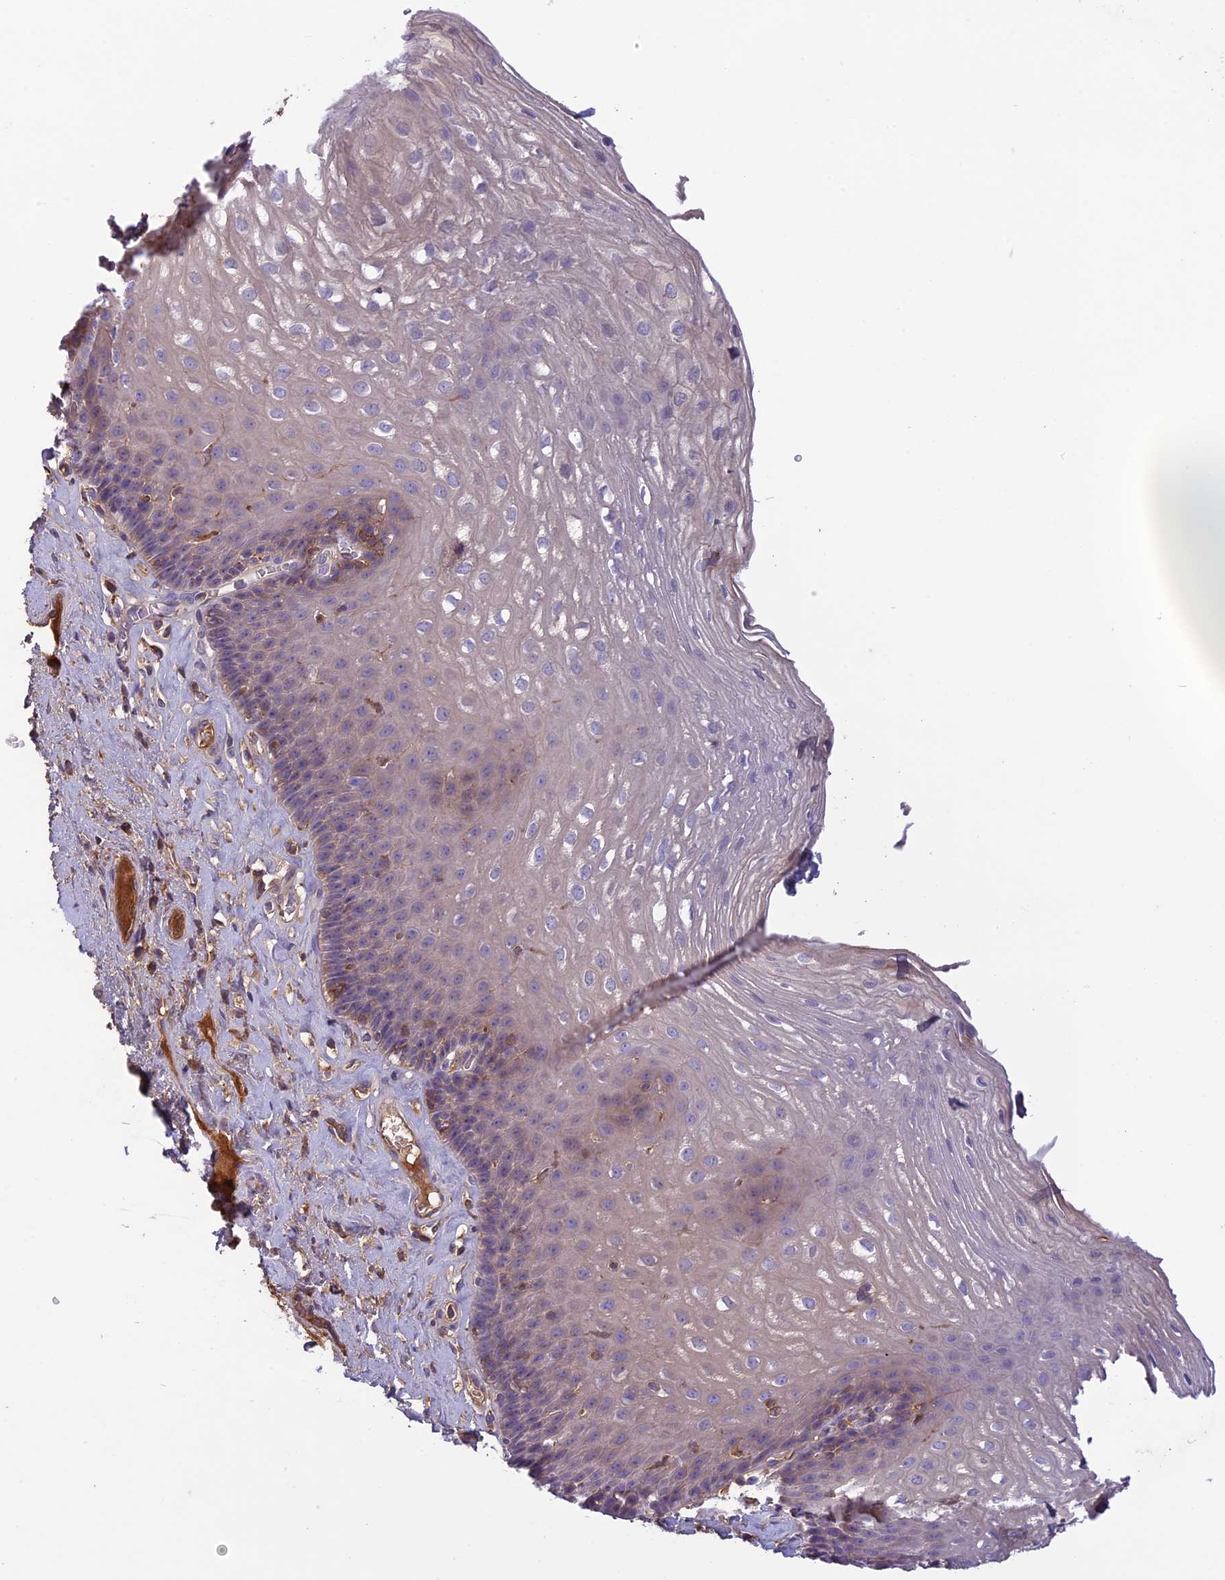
{"staining": {"intensity": "weak", "quantity": "<25%", "location": "cytoplasmic/membranous"}, "tissue": "esophagus", "cell_type": "Squamous epithelial cells", "image_type": "normal", "snomed": [{"axis": "morphology", "description": "Normal tissue, NOS"}, {"axis": "topography", "description": "Esophagus"}], "caption": "An image of human esophagus is negative for staining in squamous epithelial cells. The staining was performed using DAB (3,3'-diaminobenzidine) to visualize the protein expression in brown, while the nuclei were stained in blue with hematoxylin (Magnification: 20x).", "gene": "ADO", "patient": {"sex": "female", "age": 66}}